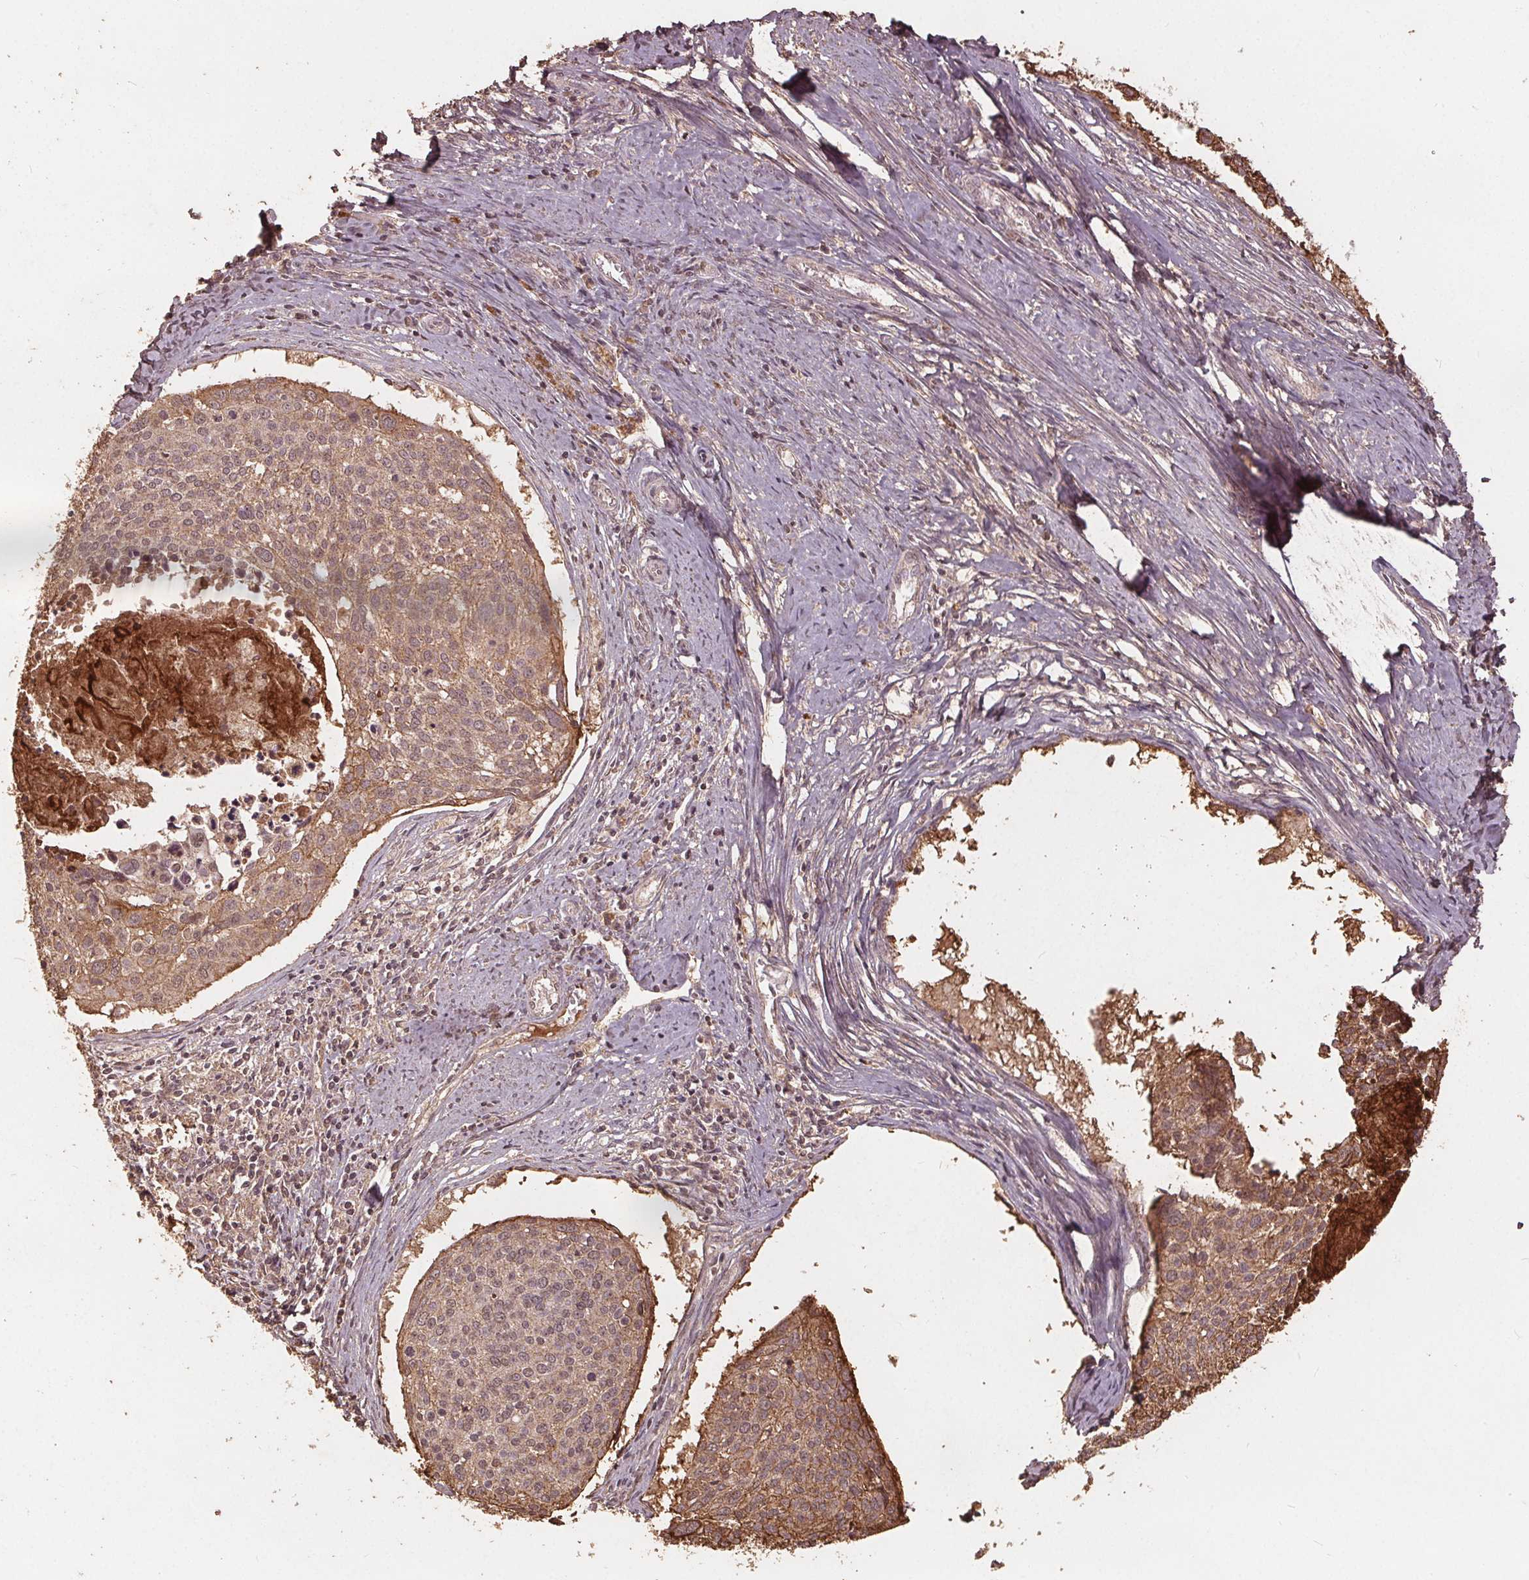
{"staining": {"intensity": "moderate", "quantity": ">75%", "location": "cytoplasmic/membranous"}, "tissue": "cervical cancer", "cell_type": "Tumor cells", "image_type": "cancer", "snomed": [{"axis": "morphology", "description": "Squamous cell carcinoma, NOS"}, {"axis": "topography", "description": "Cervix"}], "caption": "Immunohistochemical staining of squamous cell carcinoma (cervical) exhibits medium levels of moderate cytoplasmic/membranous protein staining in approximately >75% of tumor cells.", "gene": "DSG3", "patient": {"sex": "female", "age": 39}}